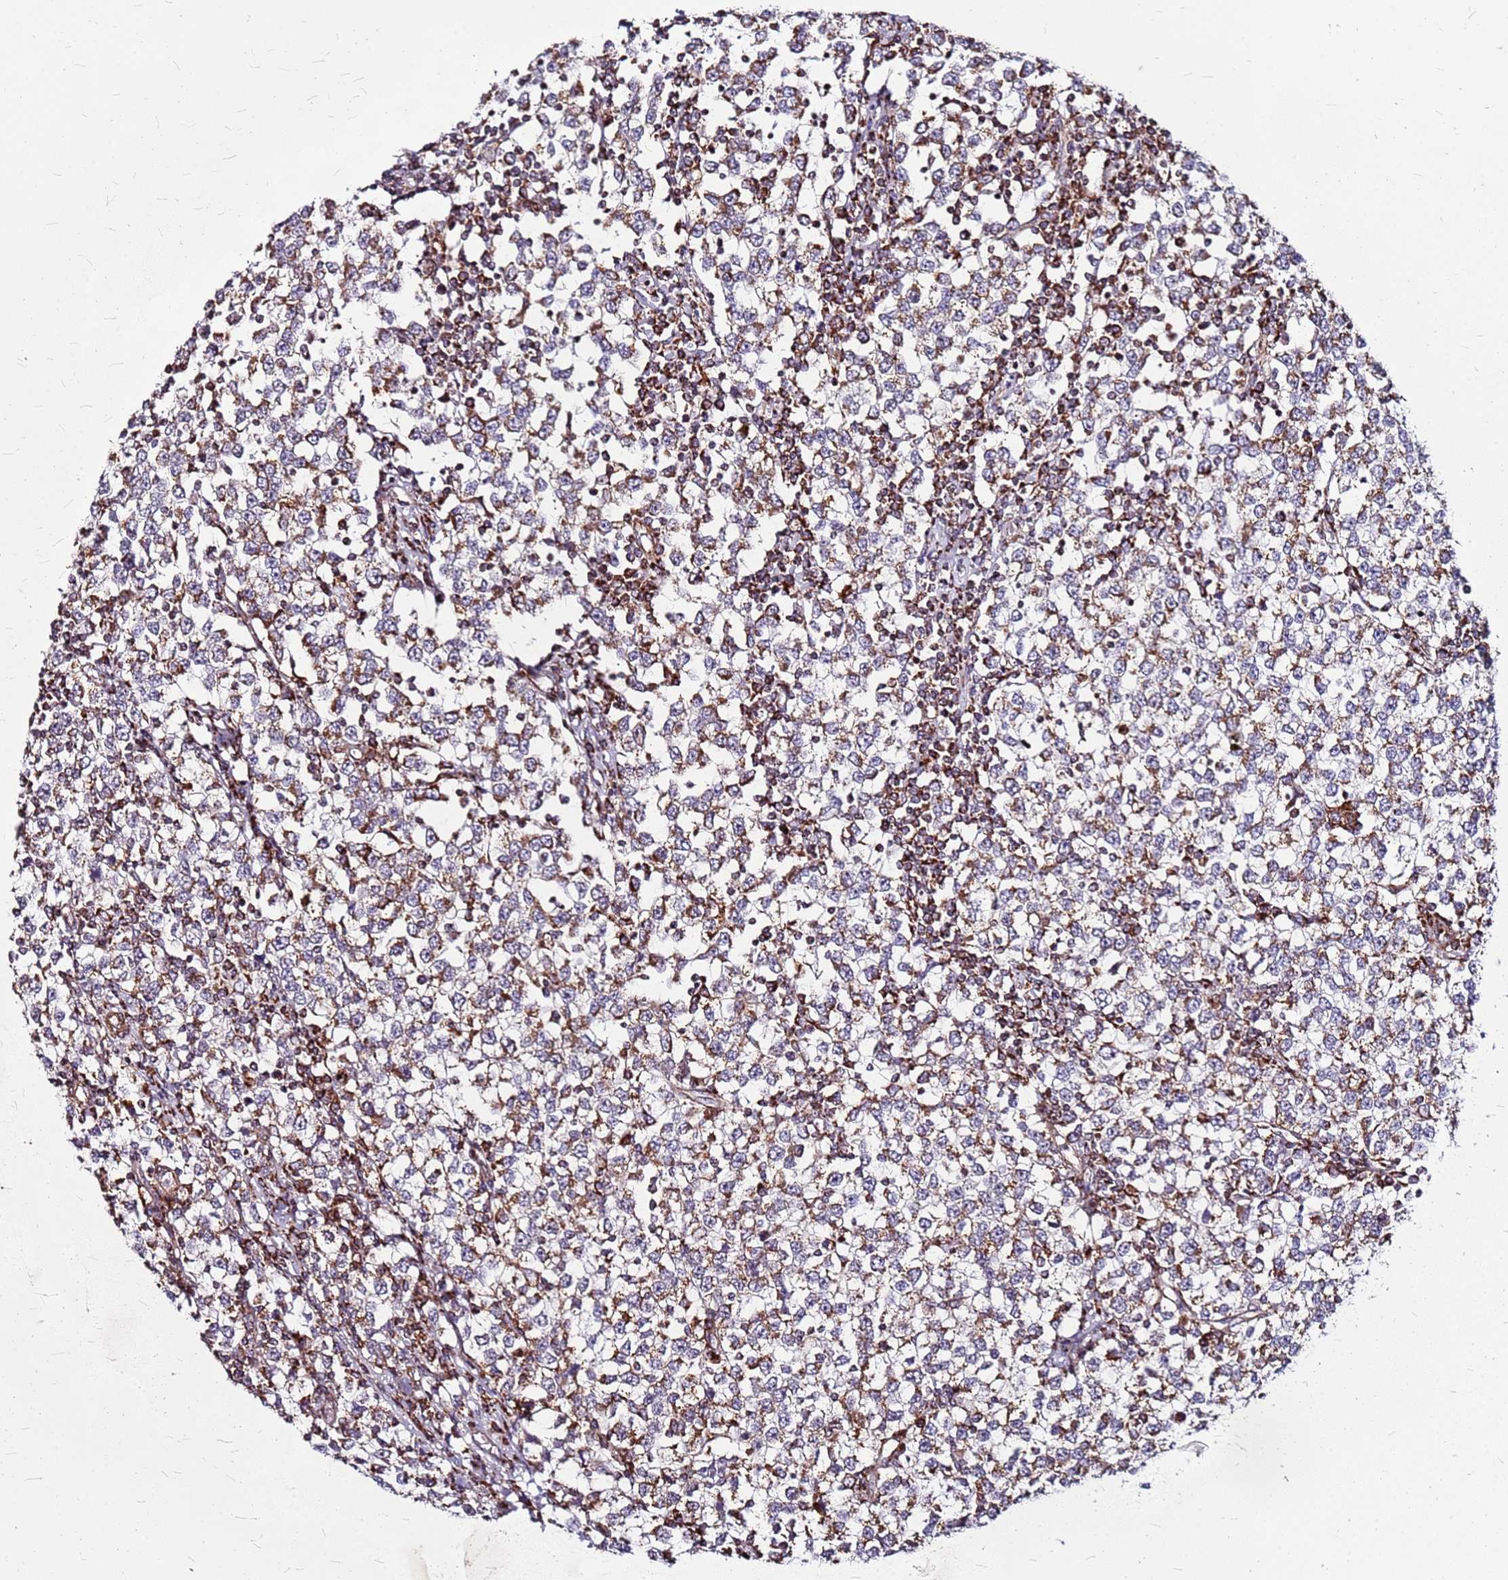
{"staining": {"intensity": "moderate", "quantity": ">75%", "location": "cytoplasmic/membranous"}, "tissue": "testis cancer", "cell_type": "Tumor cells", "image_type": "cancer", "snomed": [{"axis": "morphology", "description": "Seminoma, NOS"}, {"axis": "topography", "description": "Testis"}], "caption": "High-power microscopy captured an immunohistochemistry micrograph of testis cancer (seminoma), revealing moderate cytoplasmic/membranous expression in approximately >75% of tumor cells. The protein of interest is shown in brown color, while the nuclei are stained blue.", "gene": "OR51T1", "patient": {"sex": "male", "age": 65}}